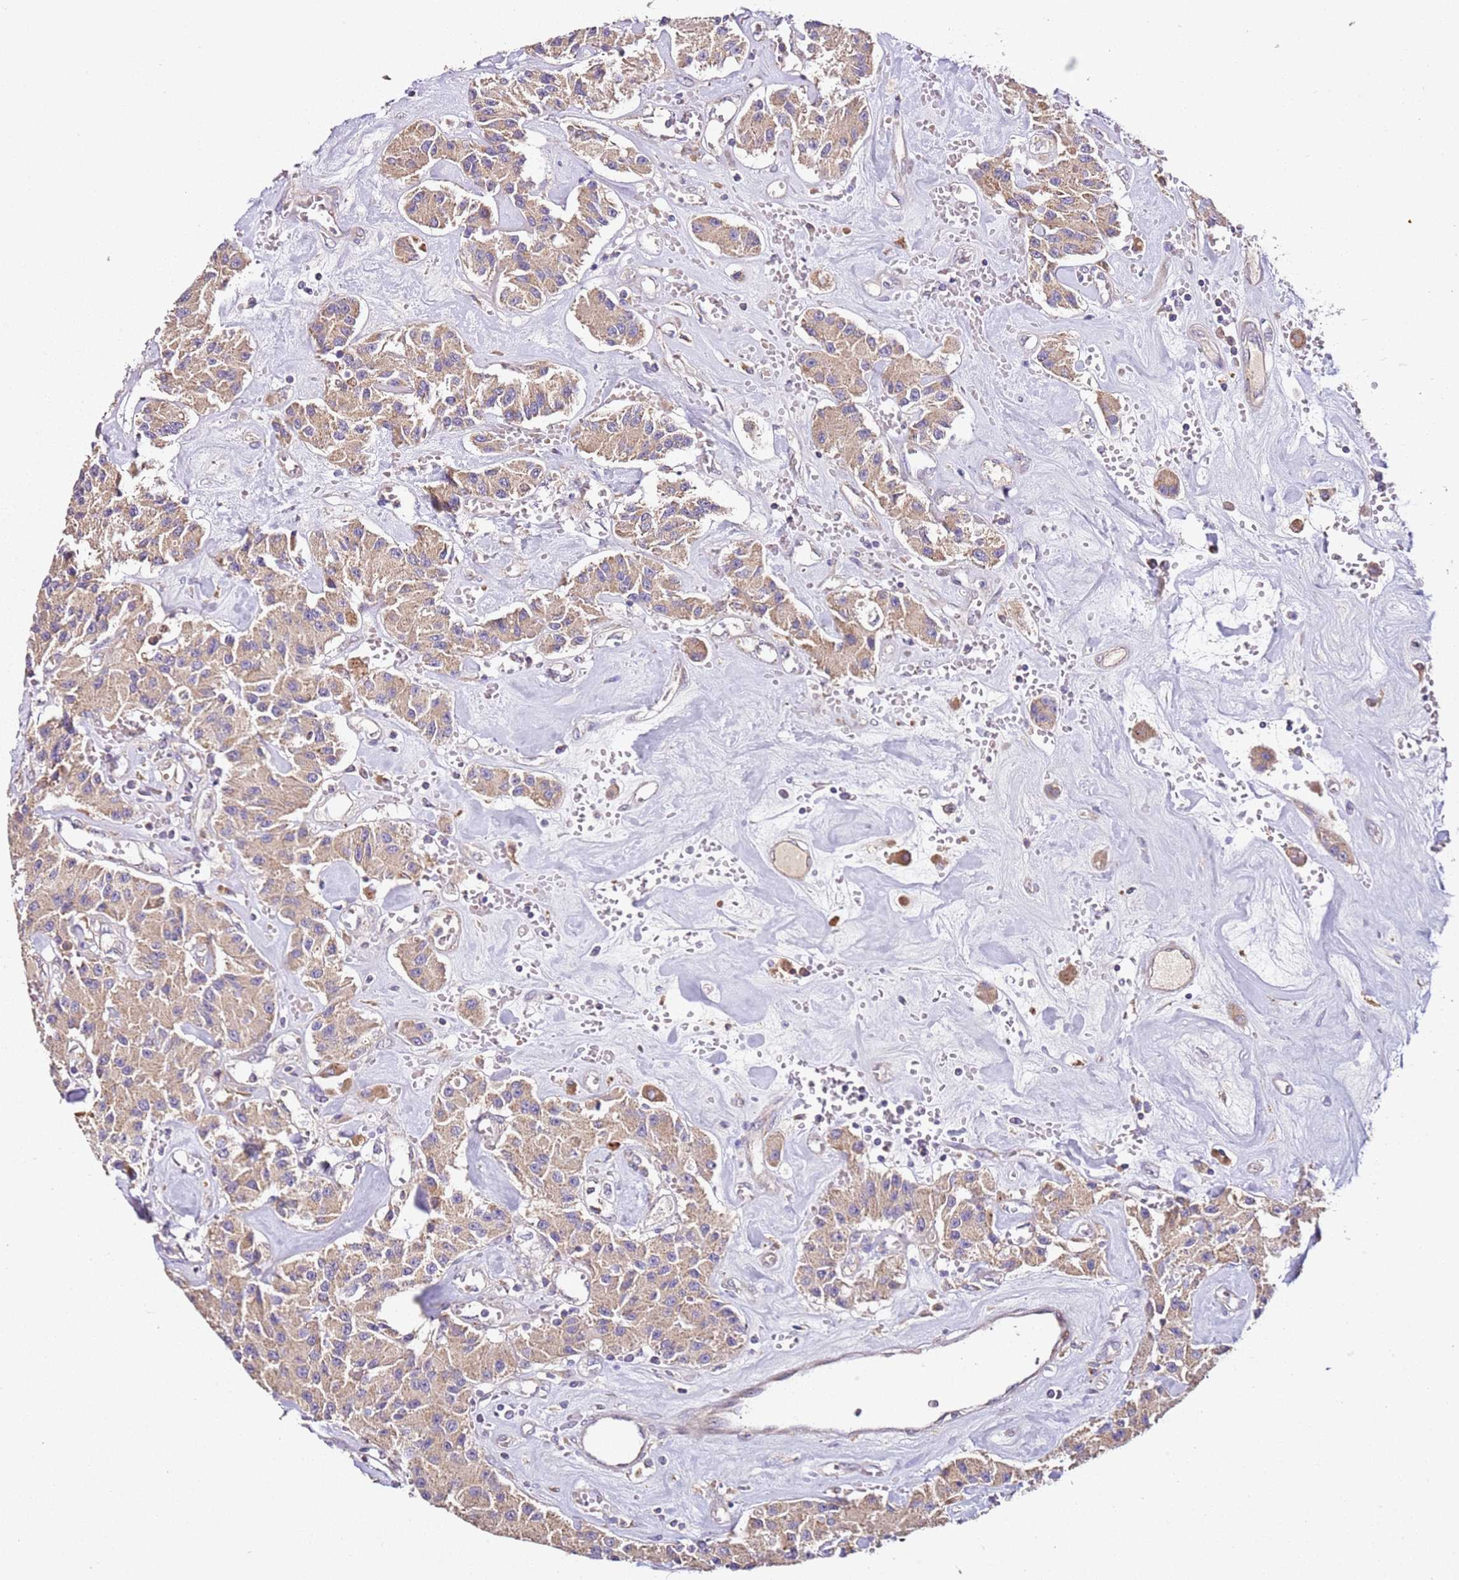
{"staining": {"intensity": "weak", "quantity": ">75%", "location": "cytoplasmic/membranous"}, "tissue": "carcinoid", "cell_type": "Tumor cells", "image_type": "cancer", "snomed": [{"axis": "morphology", "description": "Carcinoid, malignant, NOS"}, {"axis": "topography", "description": "Pancreas"}], "caption": "IHC histopathology image of neoplastic tissue: carcinoid (malignant) stained using IHC shows low levels of weak protein expression localized specifically in the cytoplasmic/membranous of tumor cells, appearing as a cytoplasmic/membranous brown color.", "gene": "OR2B11", "patient": {"sex": "male", "age": 41}}